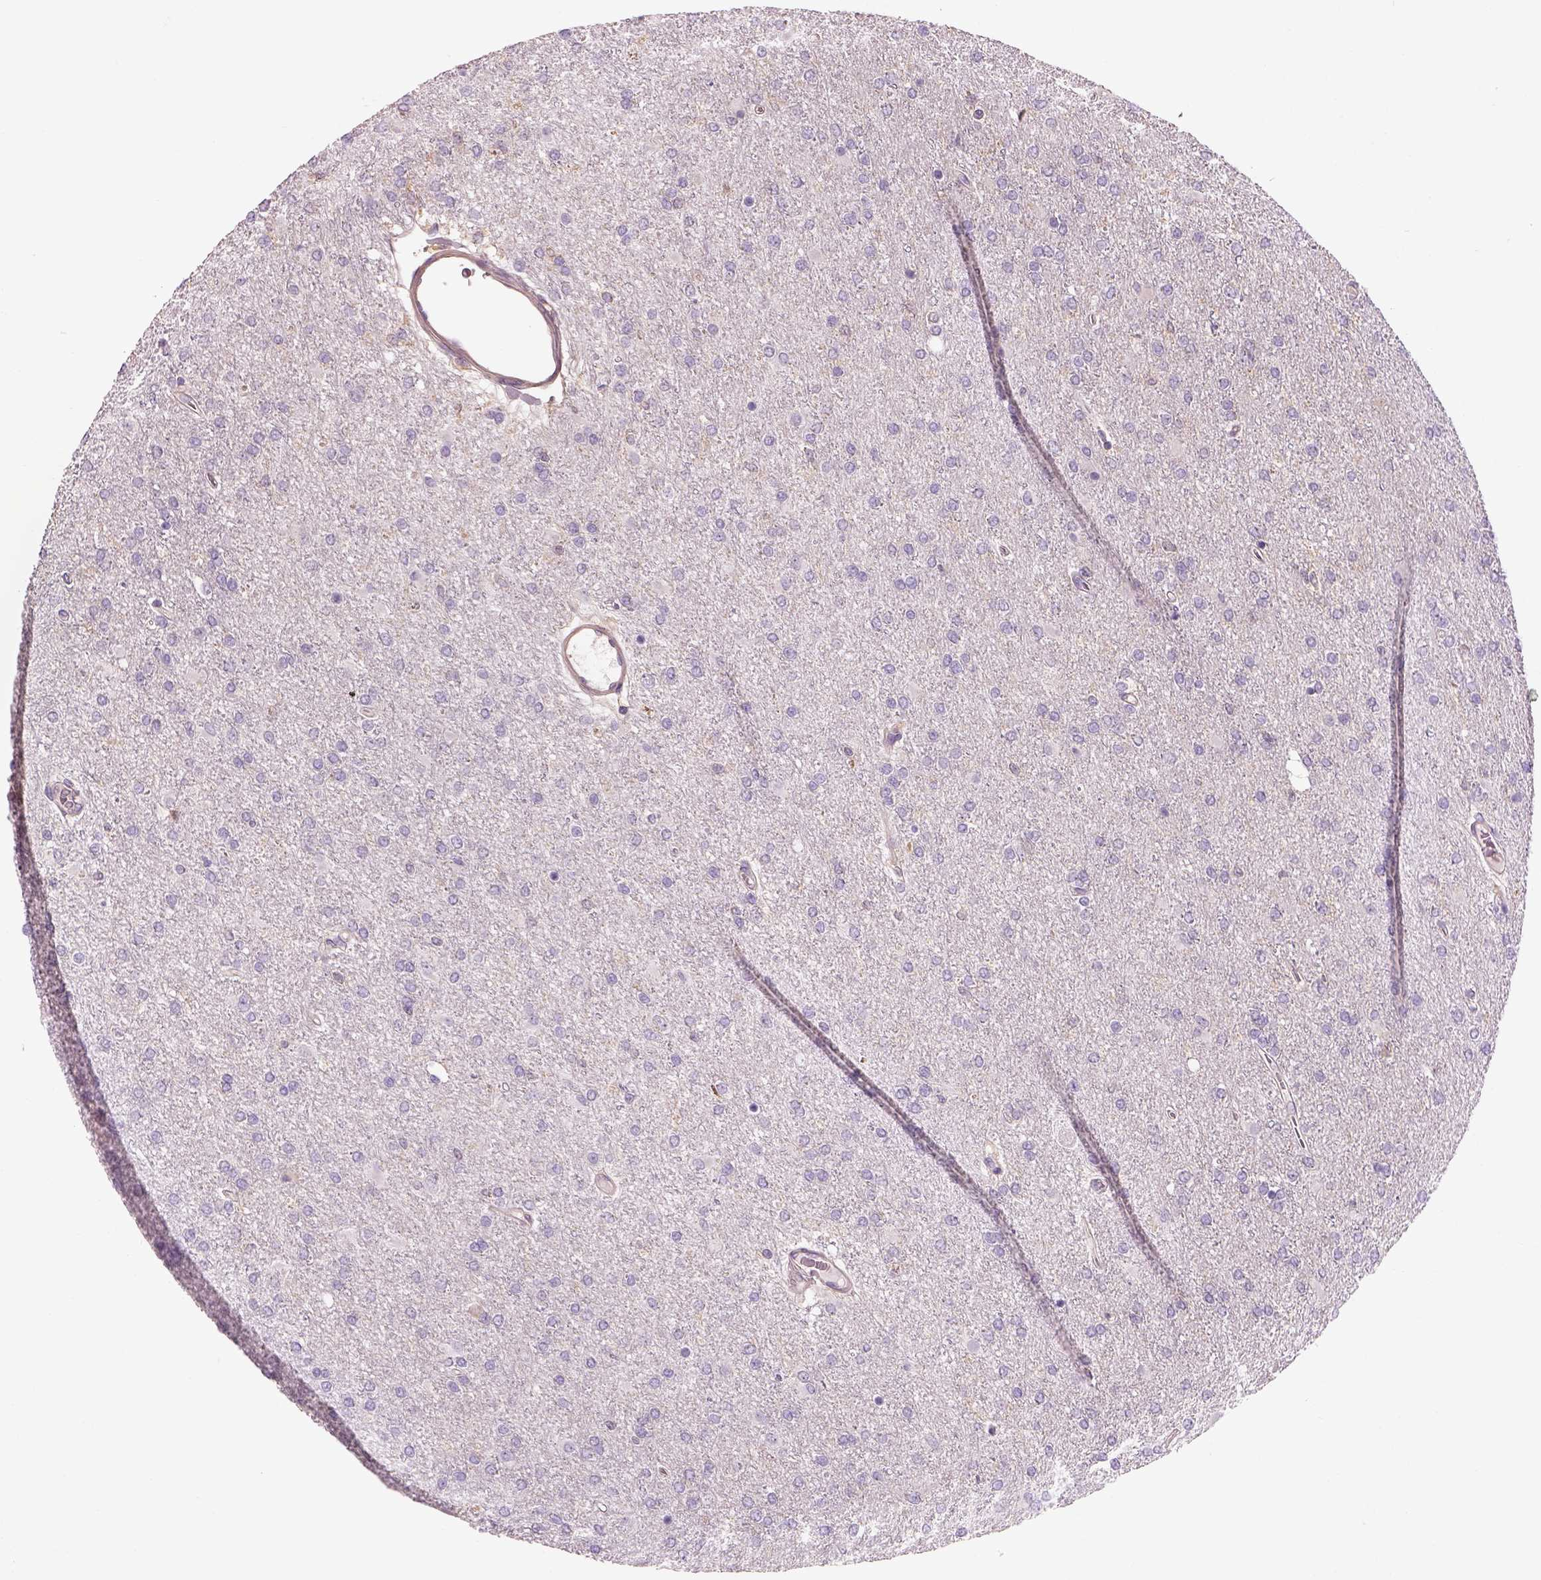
{"staining": {"intensity": "negative", "quantity": "none", "location": "none"}, "tissue": "glioma", "cell_type": "Tumor cells", "image_type": "cancer", "snomed": [{"axis": "morphology", "description": "Glioma, malignant, High grade"}, {"axis": "topography", "description": "Cerebral cortex"}], "caption": "High-grade glioma (malignant) was stained to show a protein in brown. There is no significant expression in tumor cells.", "gene": "OTUD6A", "patient": {"sex": "male", "age": 70}}